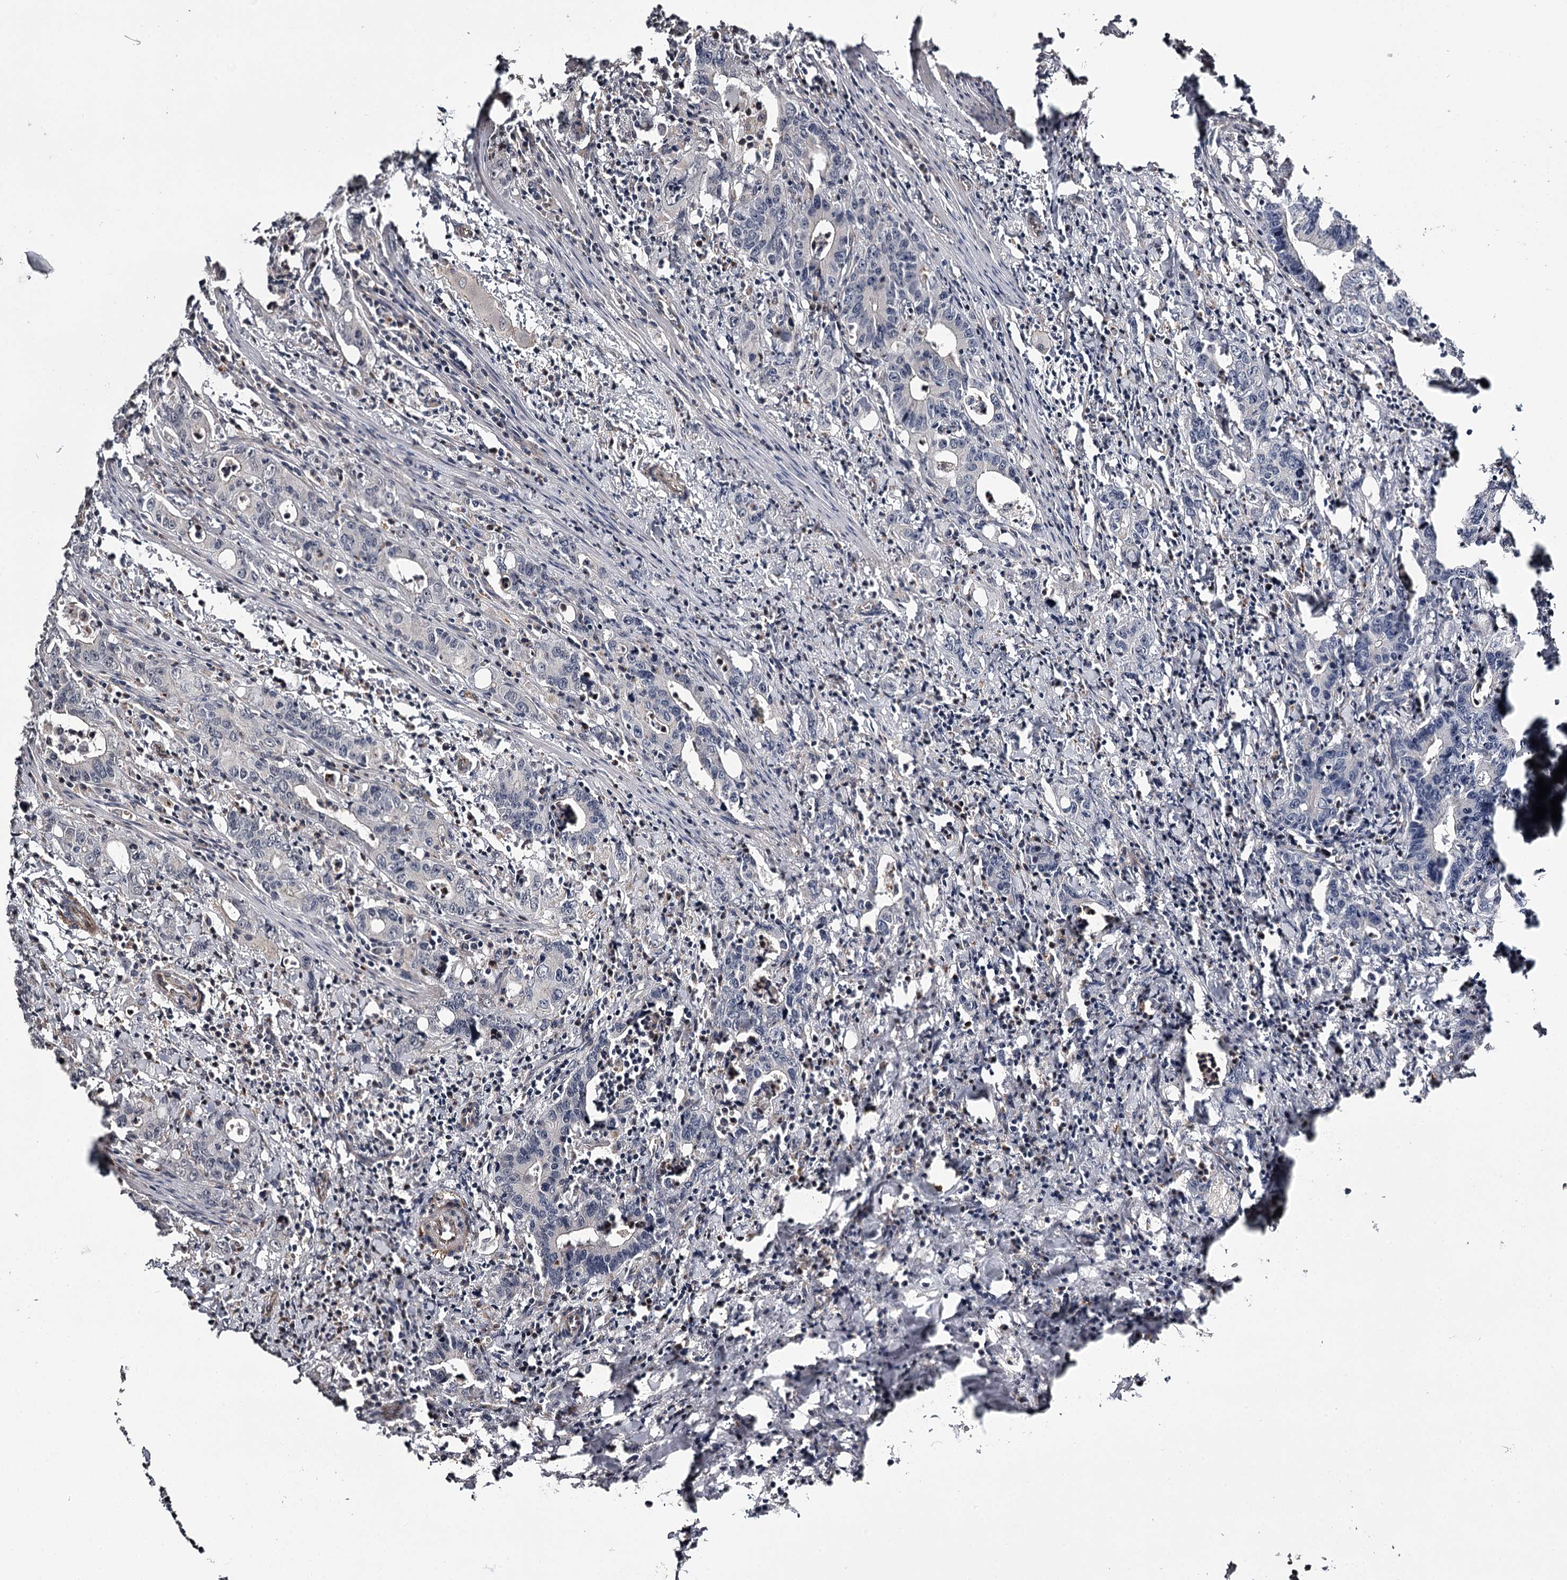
{"staining": {"intensity": "negative", "quantity": "none", "location": "none"}, "tissue": "colorectal cancer", "cell_type": "Tumor cells", "image_type": "cancer", "snomed": [{"axis": "morphology", "description": "Adenocarcinoma, NOS"}, {"axis": "topography", "description": "Colon"}], "caption": "Tumor cells show no significant protein staining in colorectal cancer.", "gene": "CWF19L2", "patient": {"sex": "female", "age": 75}}